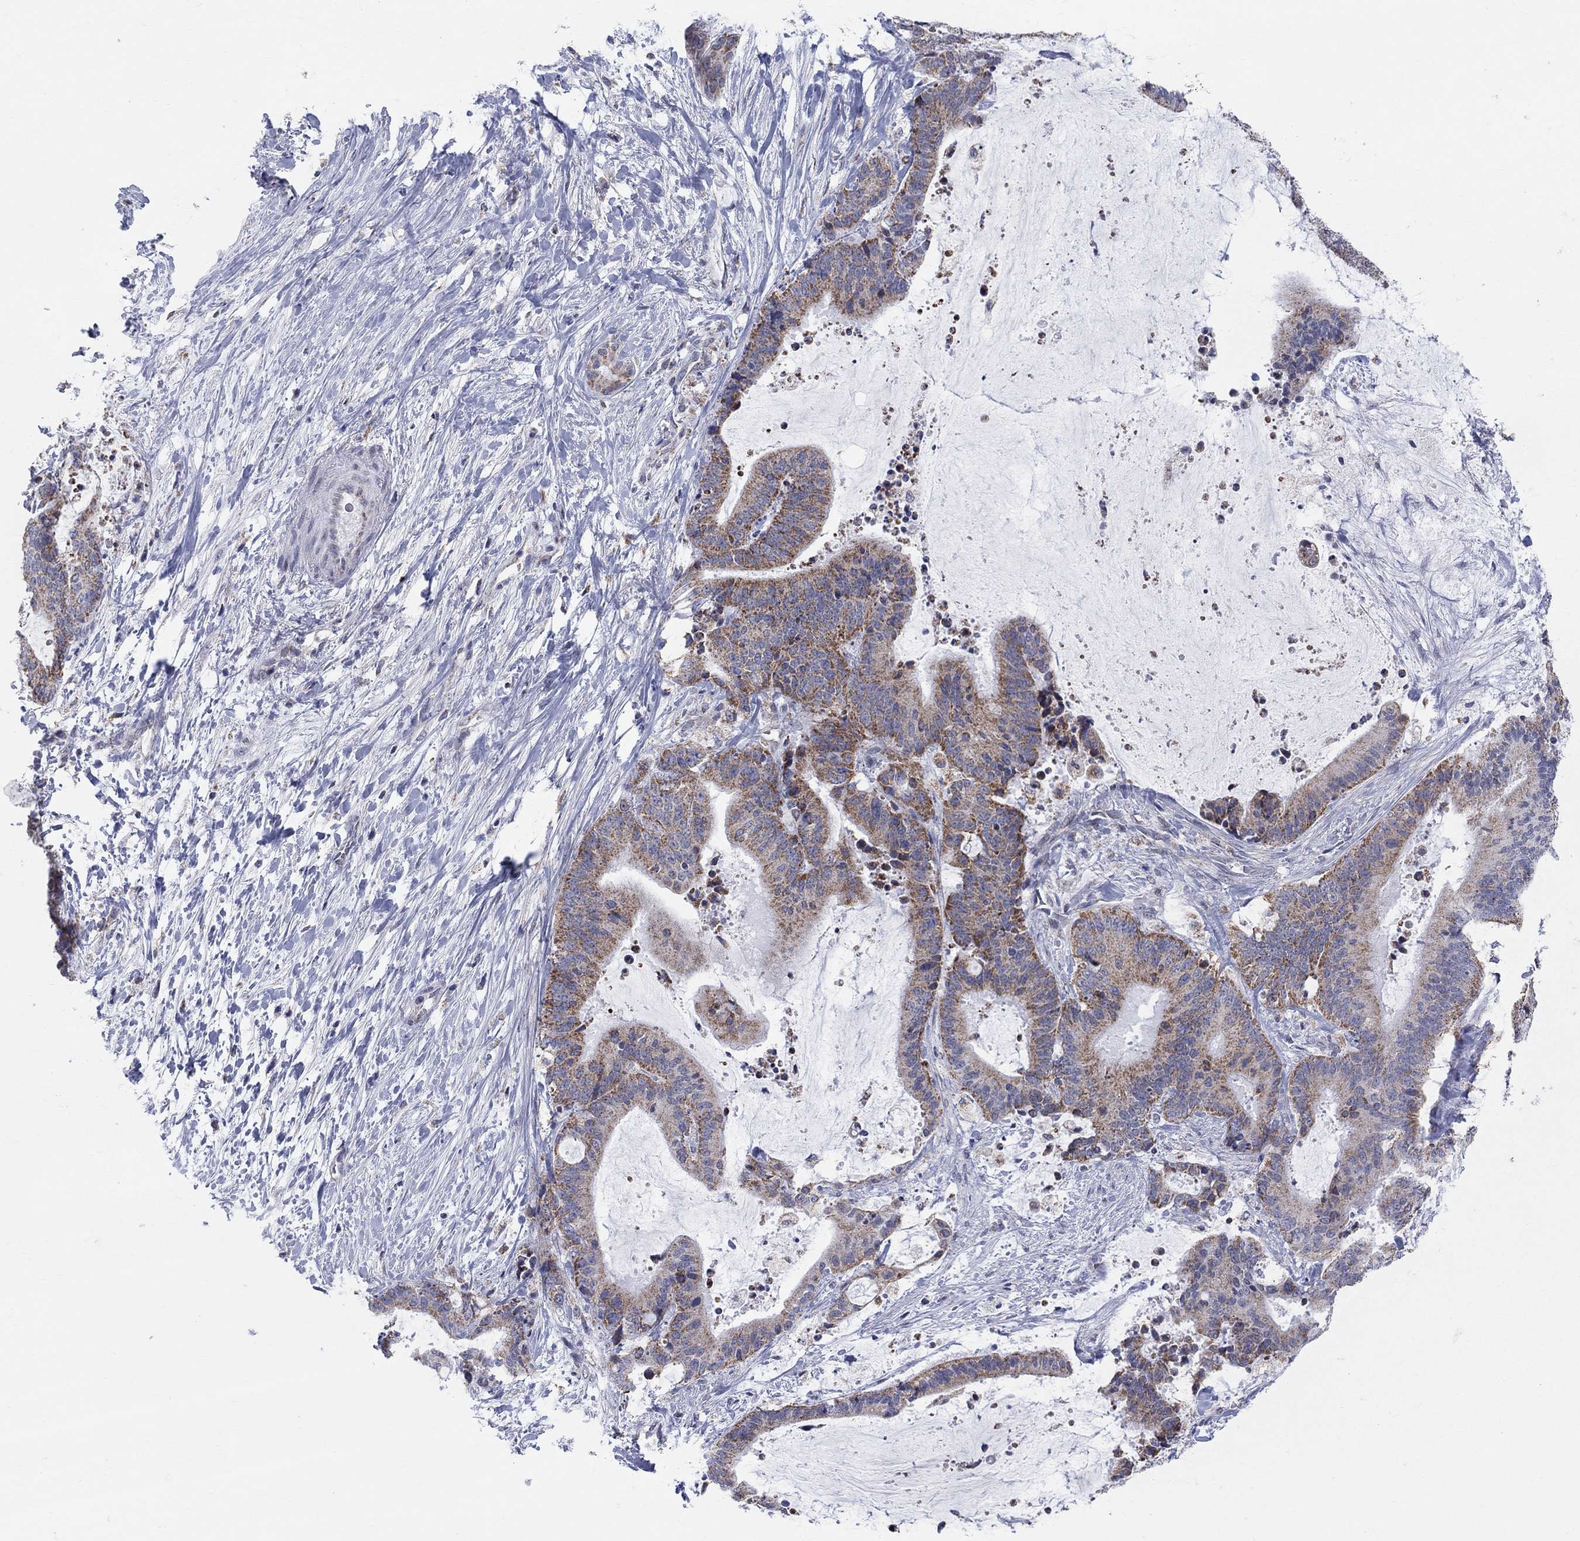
{"staining": {"intensity": "strong", "quantity": "25%-75%", "location": "cytoplasmic/membranous"}, "tissue": "liver cancer", "cell_type": "Tumor cells", "image_type": "cancer", "snomed": [{"axis": "morphology", "description": "Cholangiocarcinoma"}, {"axis": "topography", "description": "Liver"}], "caption": "A photomicrograph of cholangiocarcinoma (liver) stained for a protein displays strong cytoplasmic/membranous brown staining in tumor cells.", "gene": "KISS1R", "patient": {"sex": "female", "age": 73}}